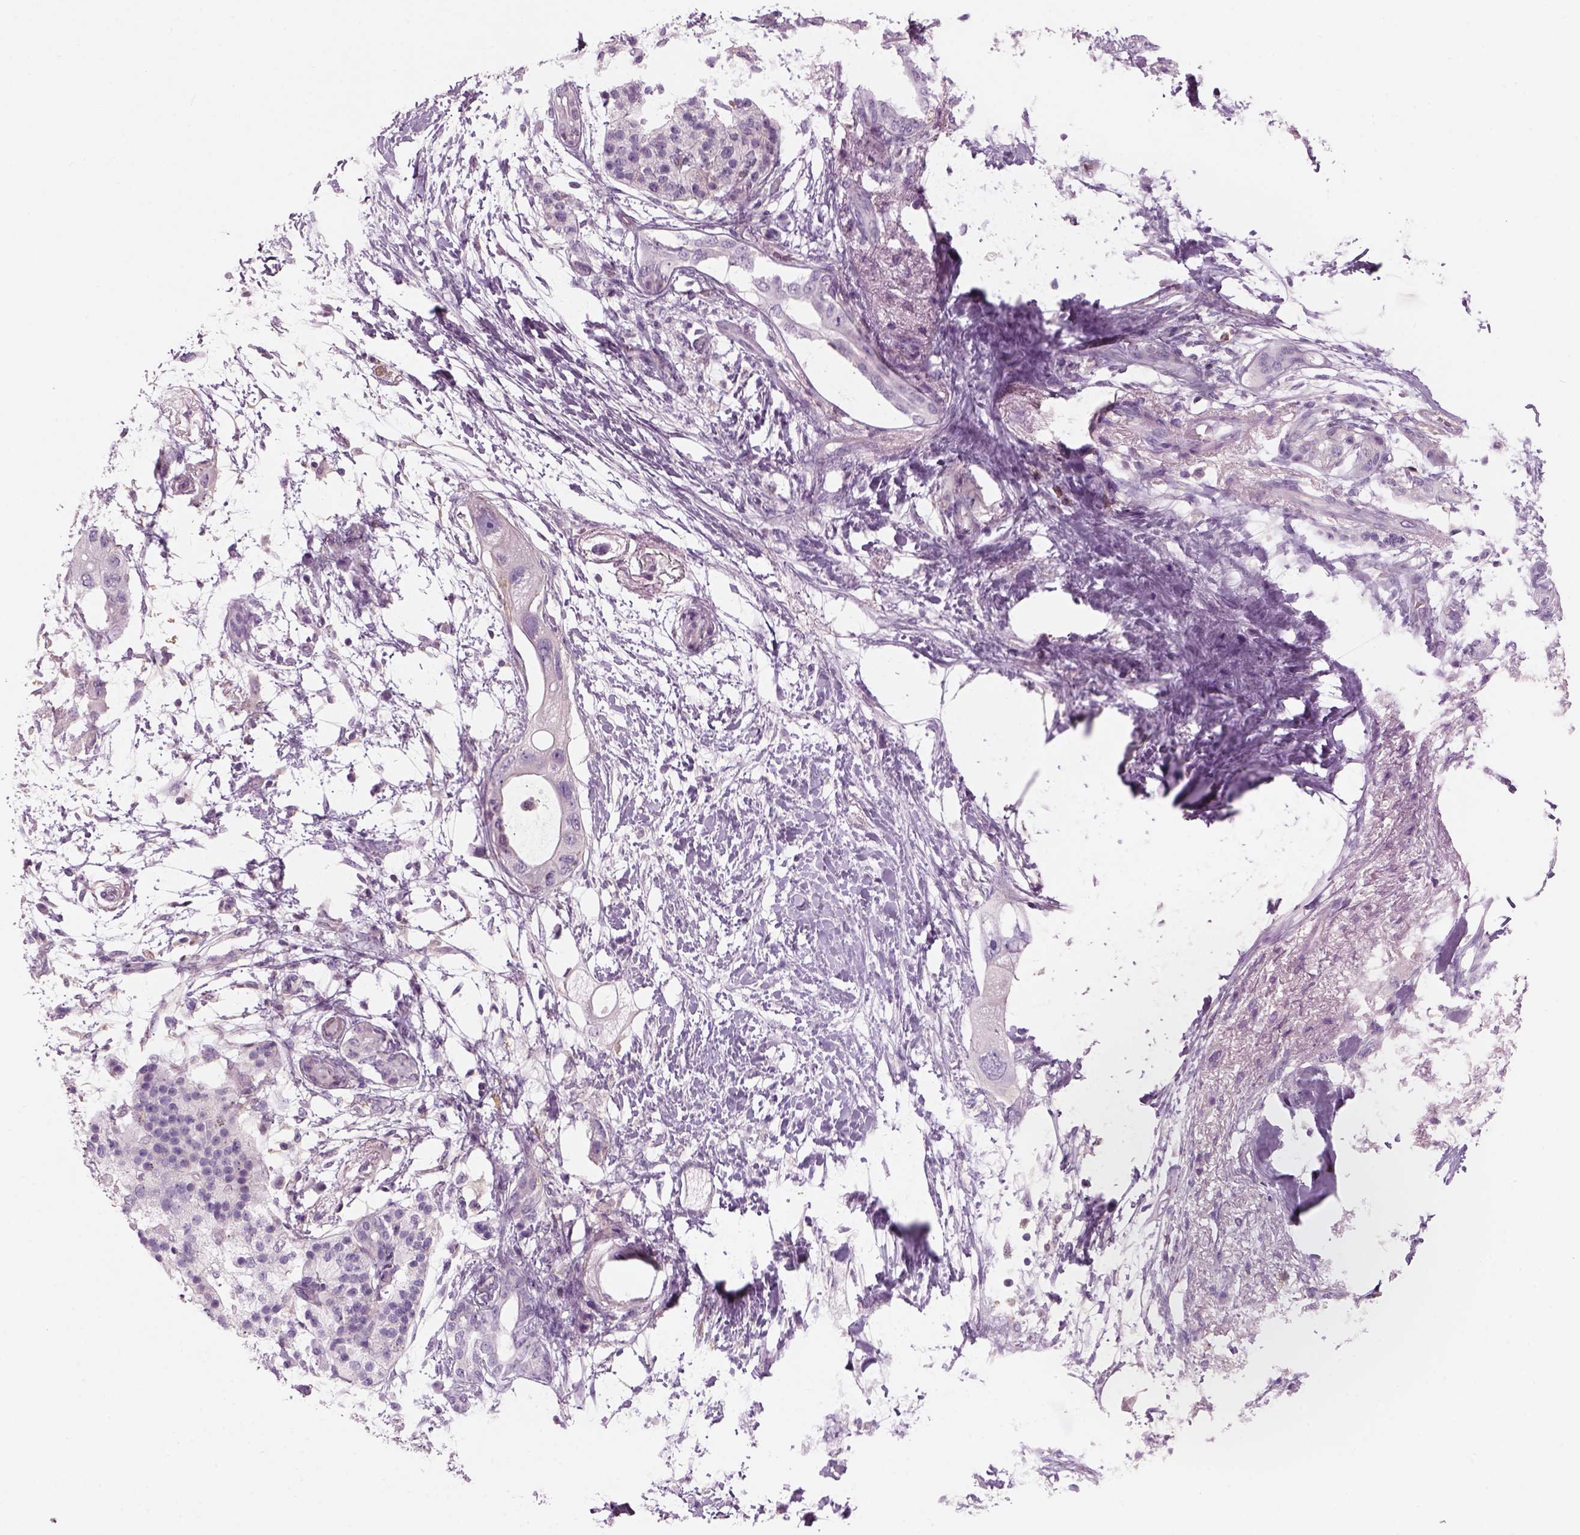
{"staining": {"intensity": "negative", "quantity": "none", "location": "none"}, "tissue": "pancreatic cancer", "cell_type": "Tumor cells", "image_type": "cancer", "snomed": [{"axis": "morphology", "description": "Adenocarcinoma, NOS"}, {"axis": "topography", "description": "Pancreas"}], "caption": "The immunohistochemistry (IHC) histopathology image has no significant expression in tumor cells of pancreatic adenocarcinoma tissue.", "gene": "SLC1A7", "patient": {"sex": "female", "age": 72}}